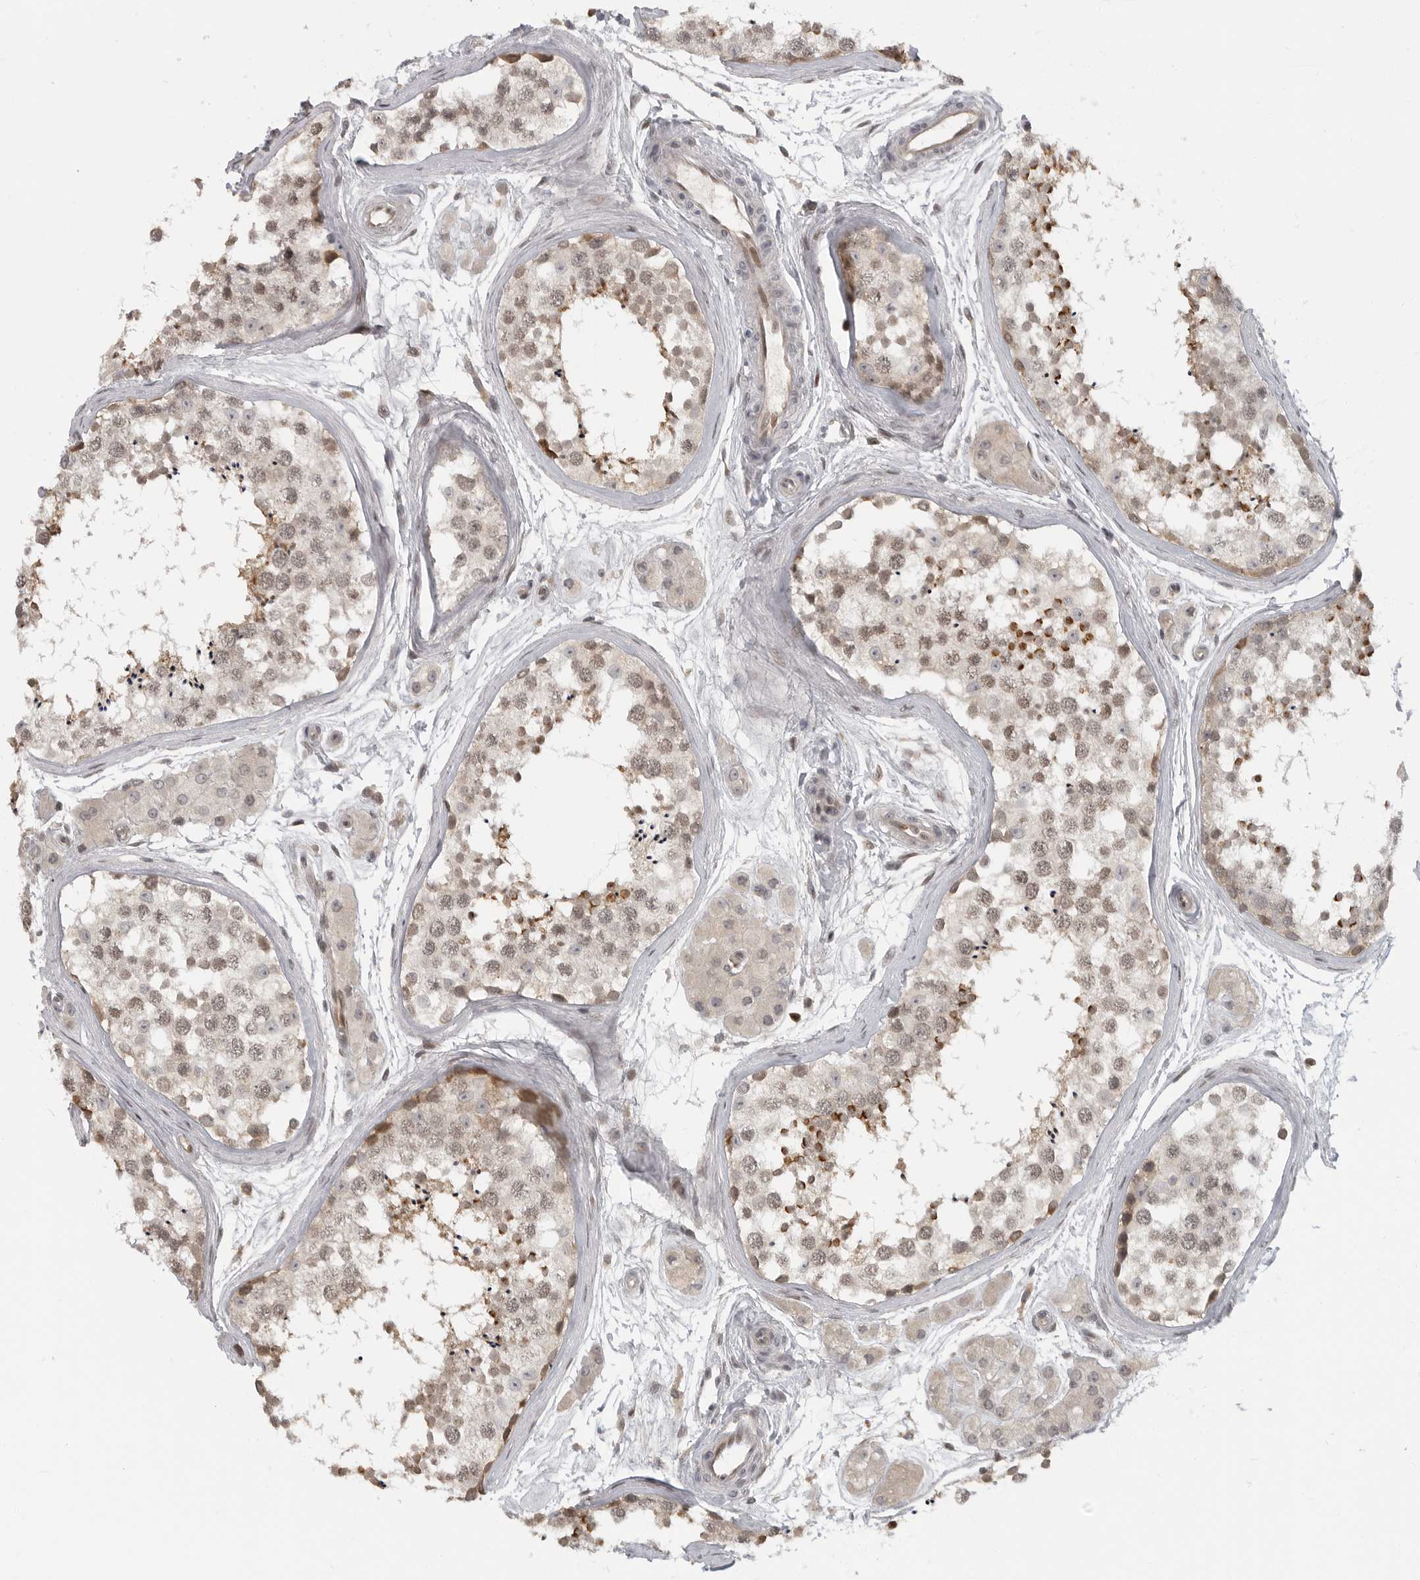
{"staining": {"intensity": "strong", "quantity": "<25%", "location": "cytoplasmic/membranous"}, "tissue": "testis", "cell_type": "Cells in seminiferous ducts", "image_type": "normal", "snomed": [{"axis": "morphology", "description": "Normal tissue, NOS"}, {"axis": "topography", "description": "Testis"}], "caption": "Immunohistochemical staining of benign testis reveals medium levels of strong cytoplasmic/membranous expression in approximately <25% of cells in seminiferous ducts. Nuclei are stained in blue.", "gene": "CEP295NL", "patient": {"sex": "male", "age": 56}}